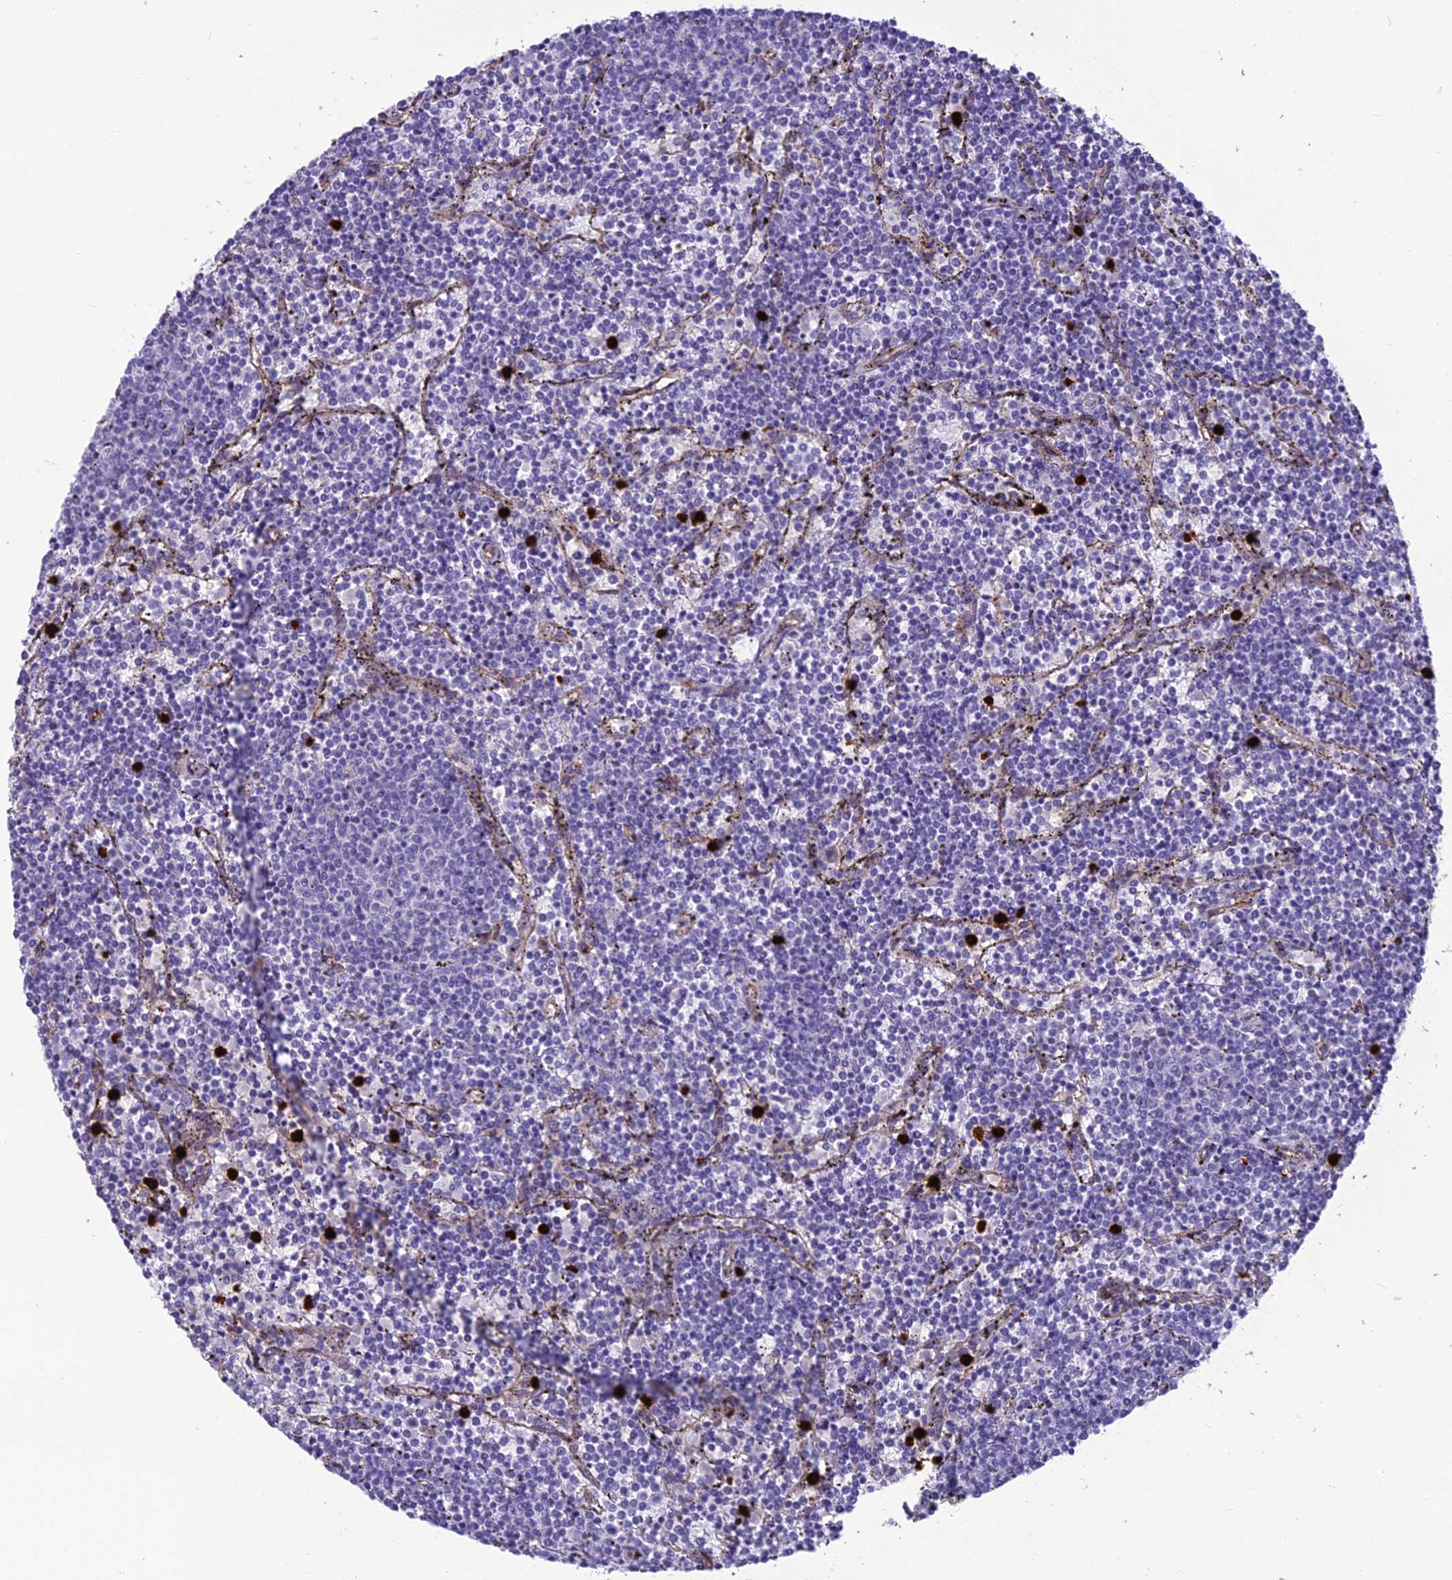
{"staining": {"intensity": "negative", "quantity": "none", "location": "none"}, "tissue": "lymphoma", "cell_type": "Tumor cells", "image_type": "cancer", "snomed": [{"axis": "morphology", "description": "Malignant lymphoma, non-Hodgkin's type, Low grade"}, {"axis": "topography", "description": "Spleen"}], "caption": "Lymphoma stained for a protein using immunohistochemistry (IHC) displays no positivity tumor cells.", "gene": "BBS7", "patient": {"sex": "female", "age": 50}}